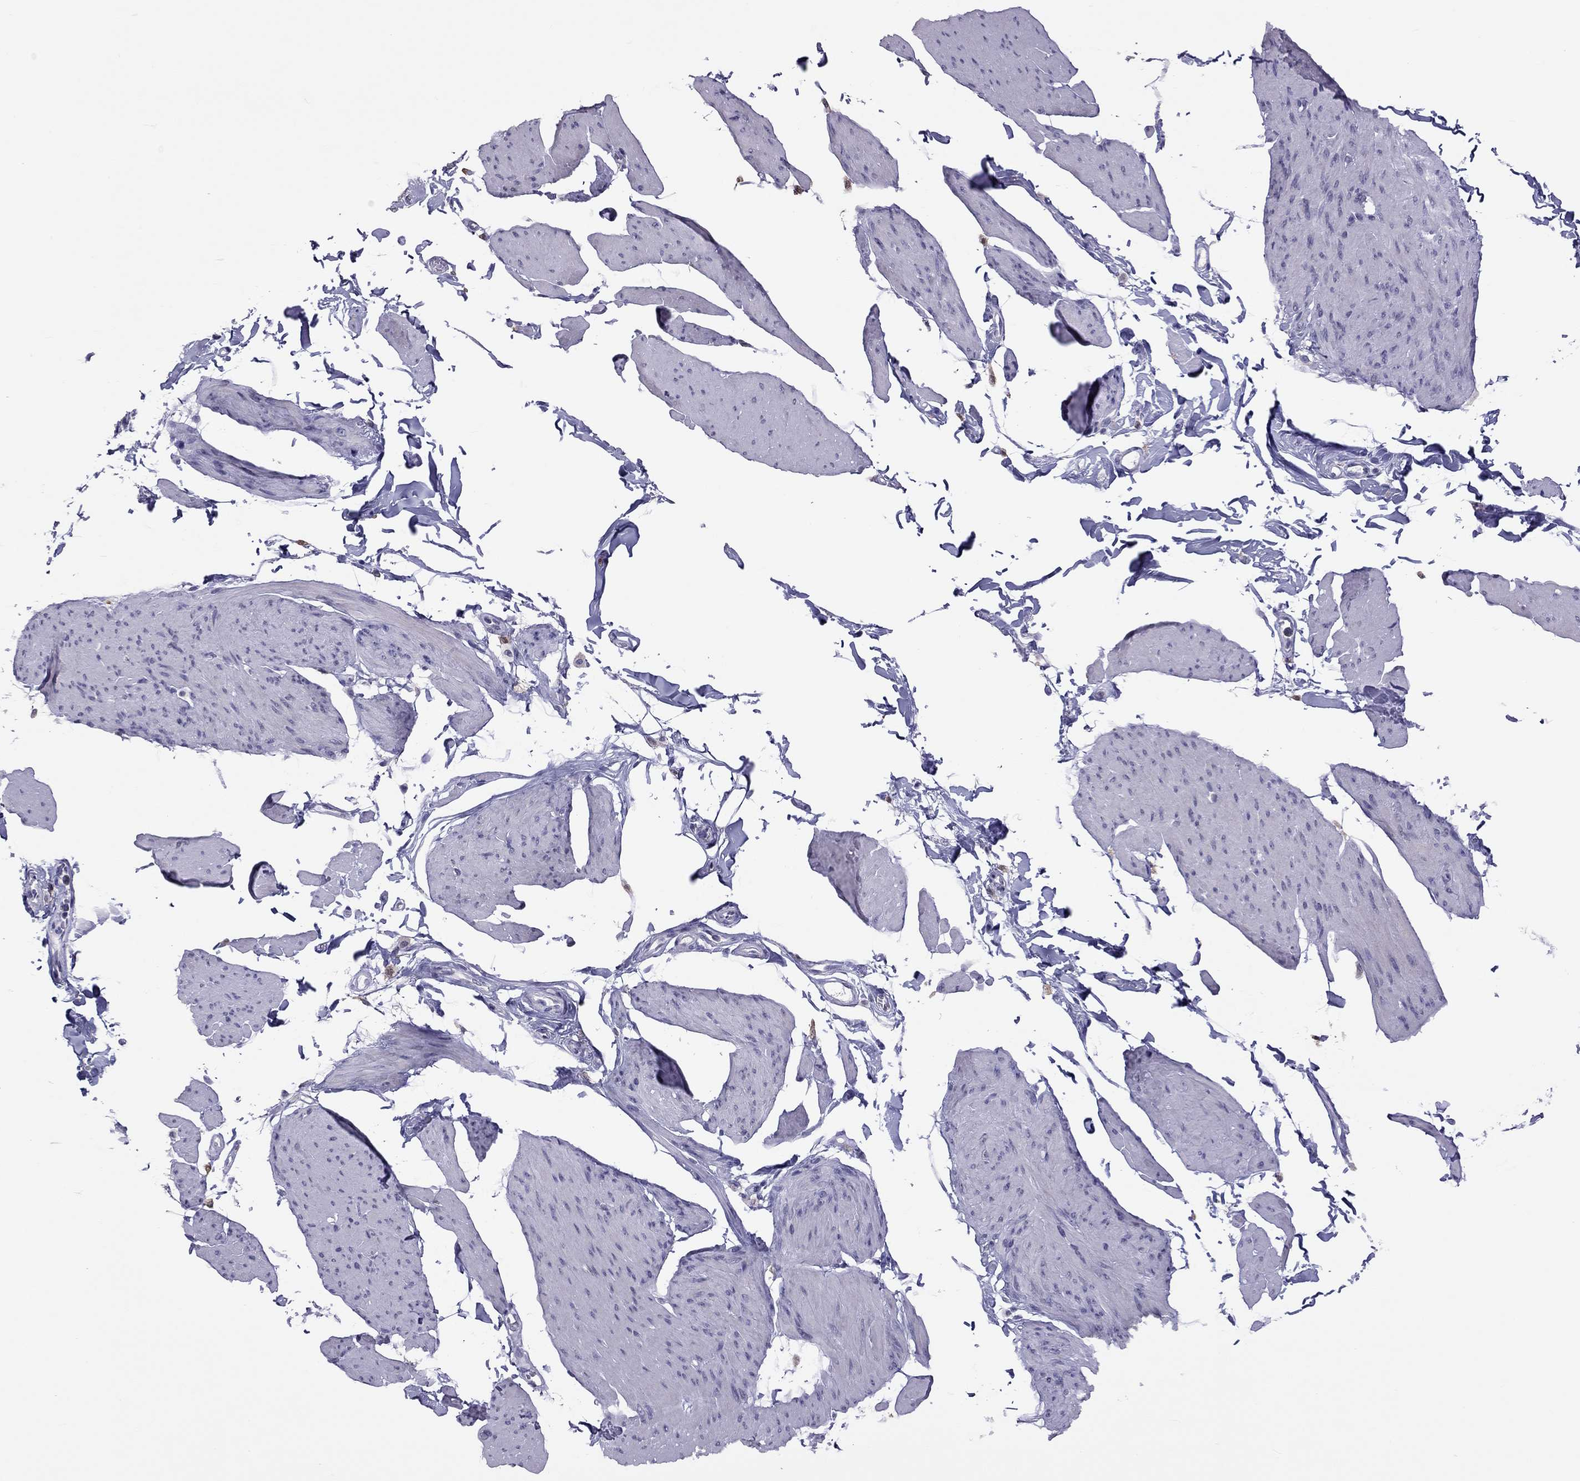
{"staining": {"intensity": "negative", "quantity": "none", "location": "none"}, "tissue": "smooth muscle", "cell_type": "Smooth muscle cells", "image_type": "normal", "snomed": [{"axis": "morphology", "description": "Normal tissue, NOS"}, {"axis": "topography", "description": "Adipose tissue"}, {"axis": "topography", "description": "Smooth muscle"}, {"axis": "topography", "description": "Peripheral nerve tissue"}], "caption": "IHC of benign smooth muscle reveals no expression in smooth muscle cells. Nuclei are stained in blue.", "gene": "PPP1R3A", "patient": {"sex": "male", "age": 83}}